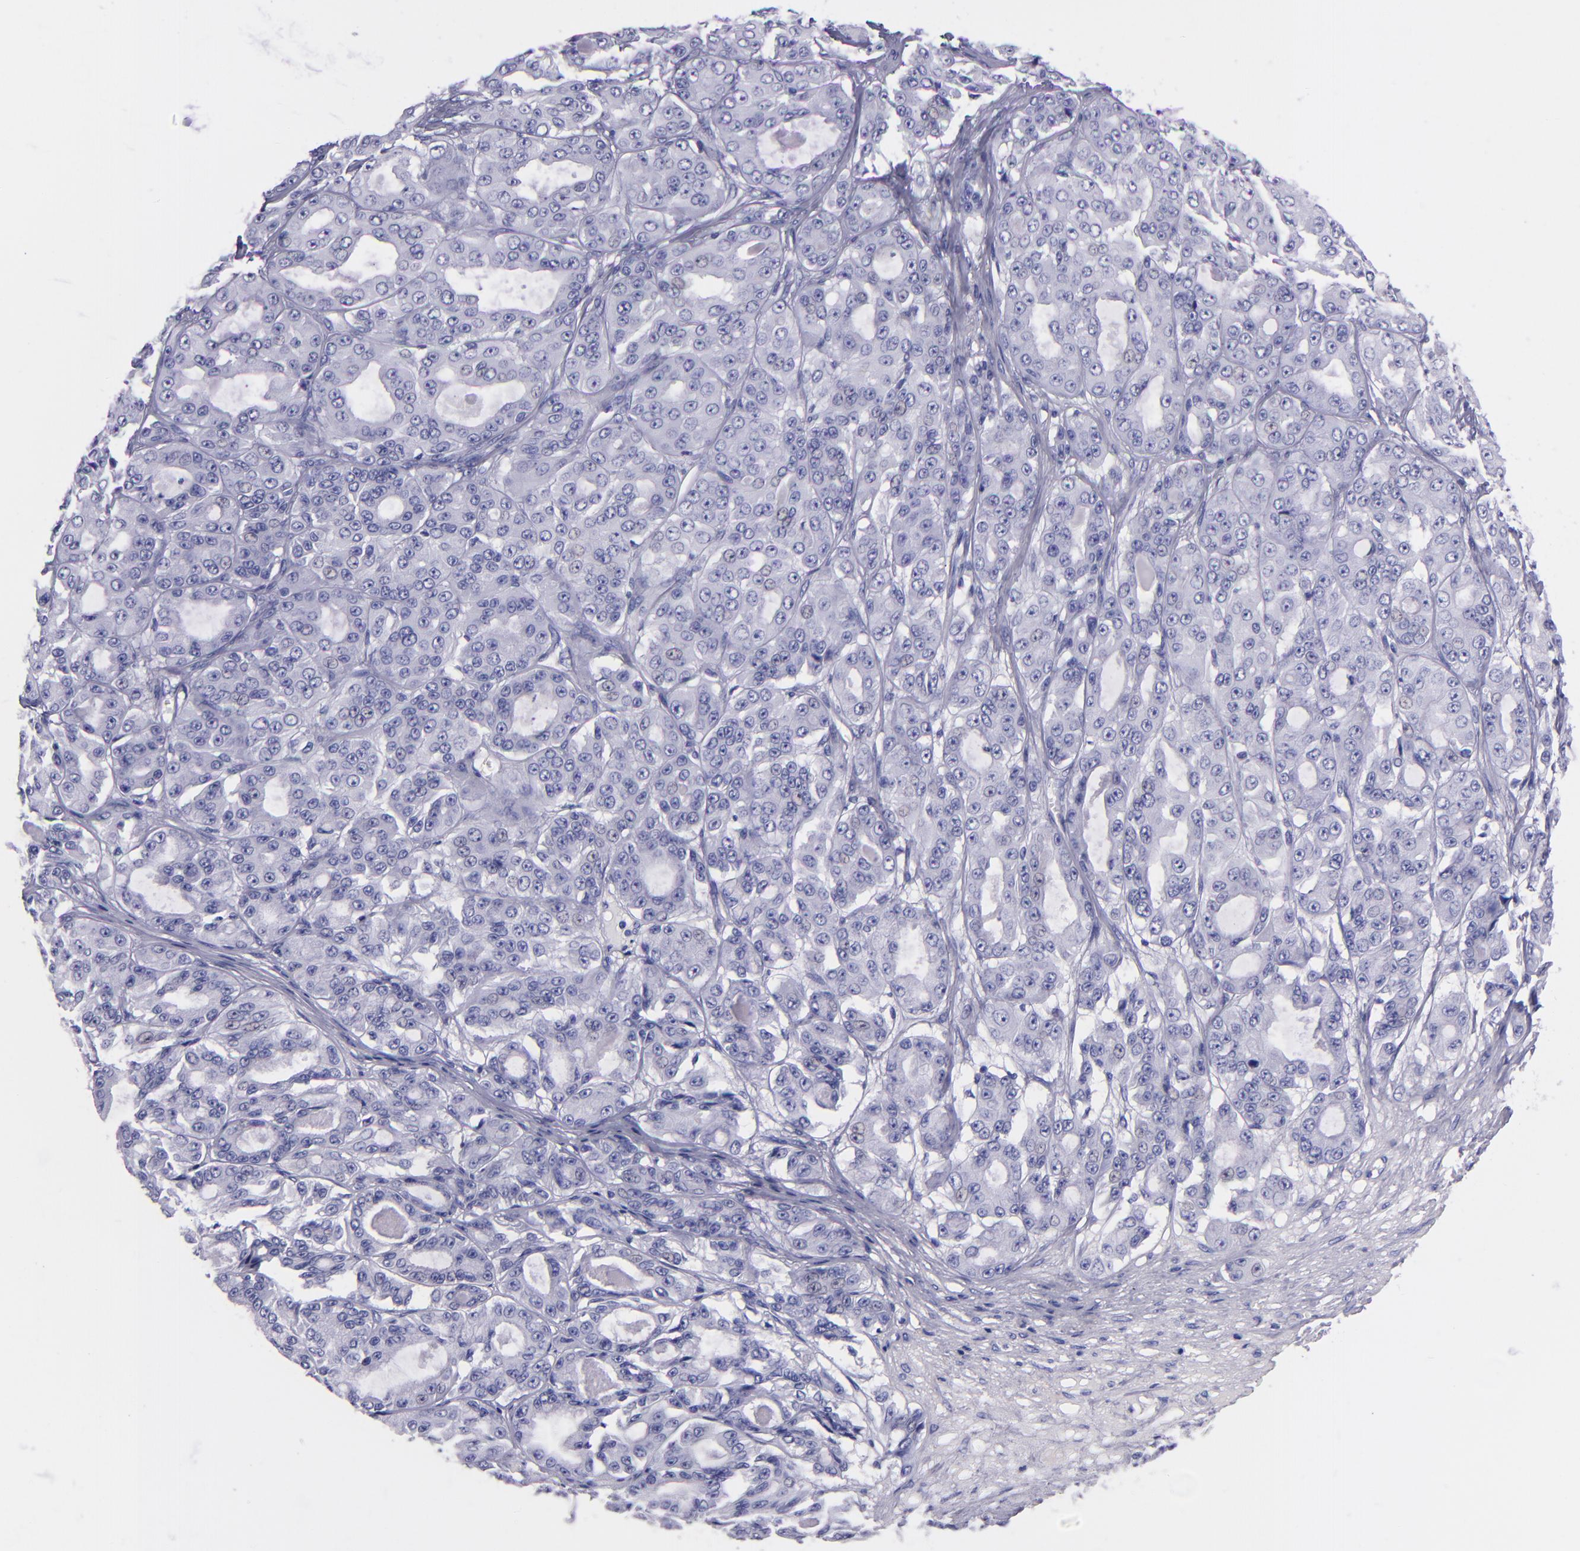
{"staining": {"intensity": "negative", "quantity": "none", "location": "none"}, "tissue": "ovarian cancer", "cell_type": "Tumor cells", "image_type": "cancer", "snomed": [{"axis": "morphology", "description": "Carcinoma, endometroid"}, {"axis": "topography", "description": "Ovary"}], "caption": "Immunohistochemical staining of human ovarian endometroid carcinoma displays no significant expression in tumor cells.", "gene": "SFTPA2", "patient": {"sex": "female", "age": 61}}